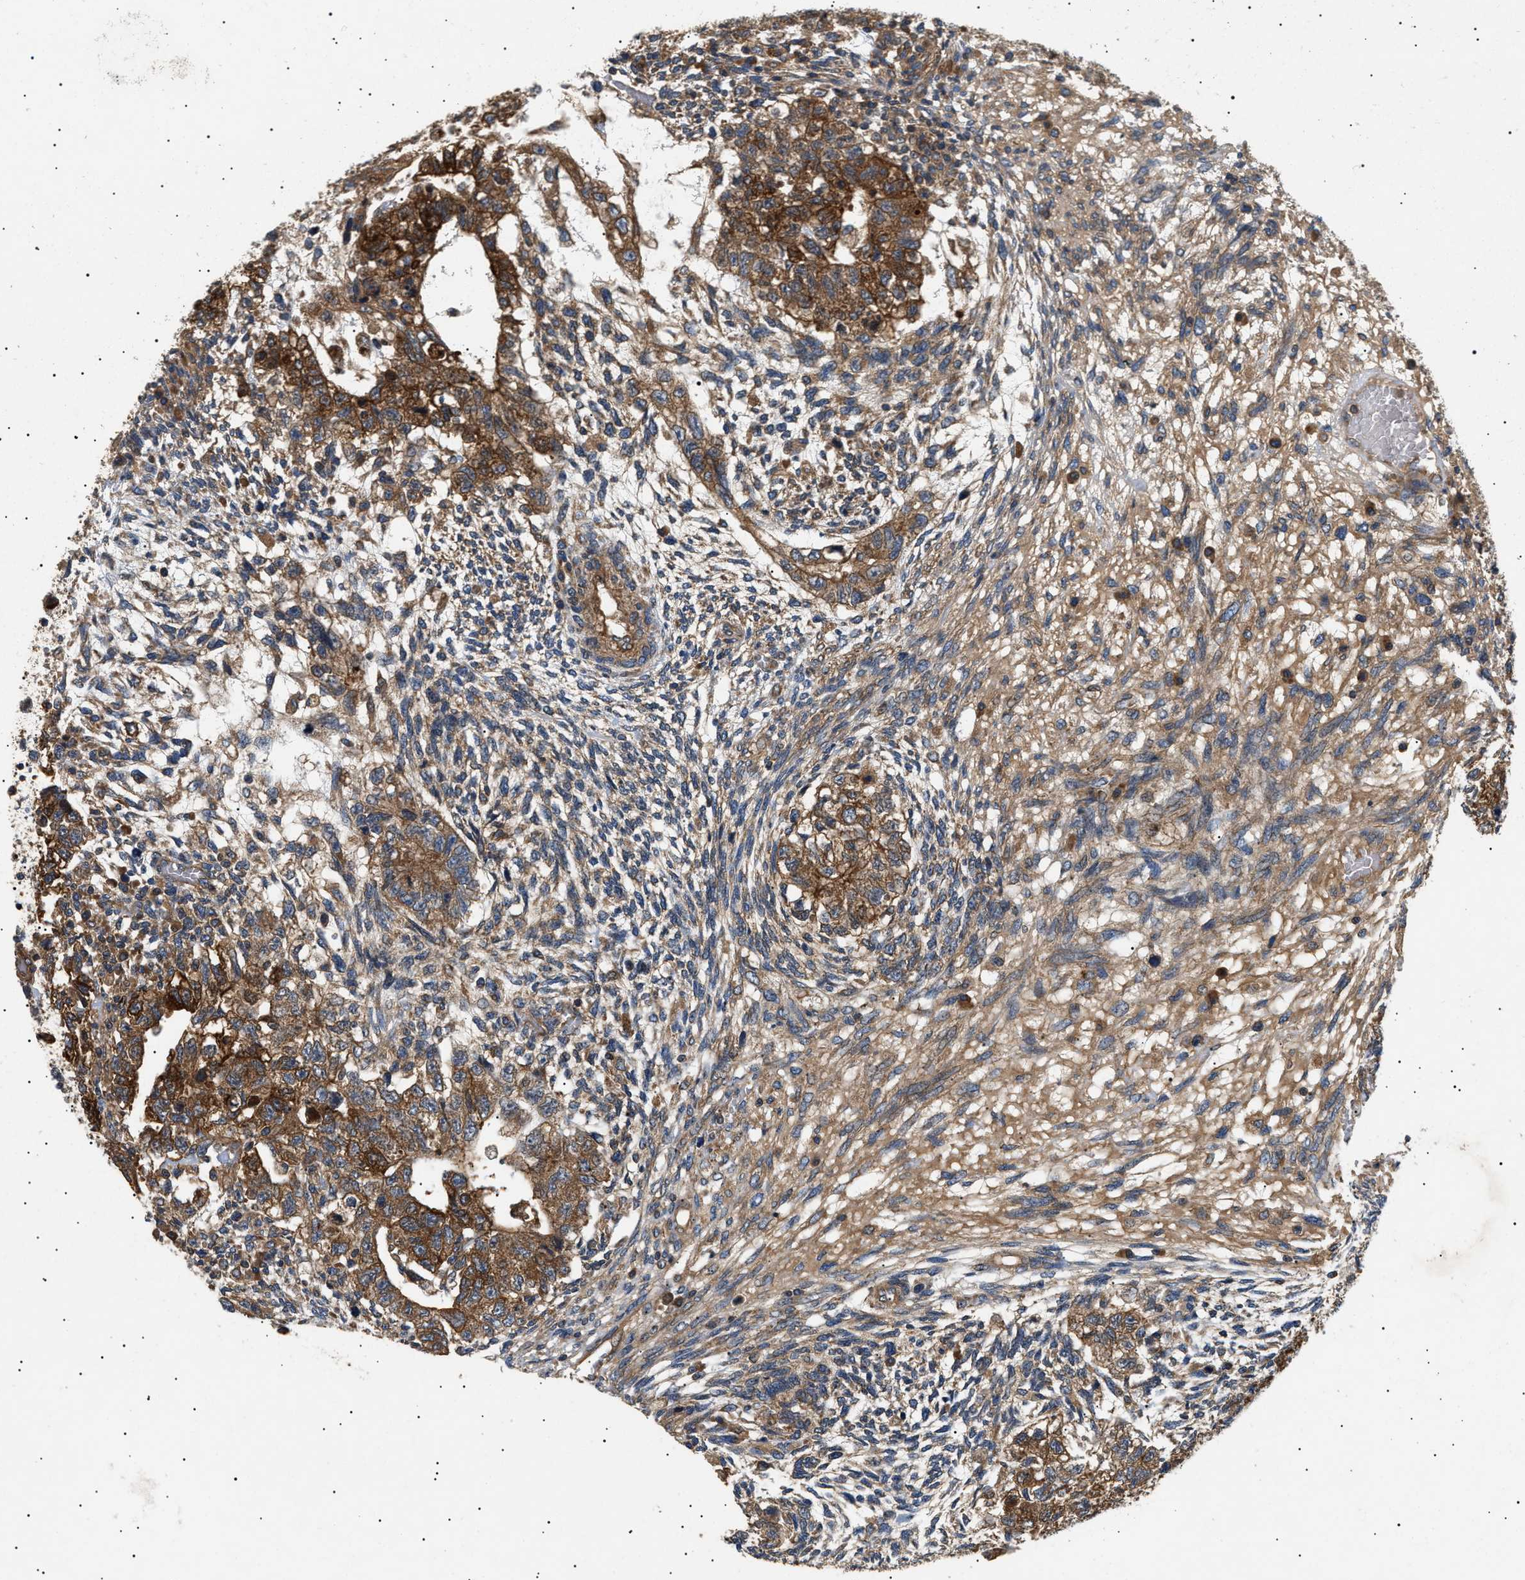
{"staining": {"intensity": "strong", "quantity": ">75%", "location": "cytoplasmic/membranous"}, "tissue": "testis cancer", "cell_type": "Tumor cells", "image_type": "cancer", "snomed": [{"axis": "morphology", "description": "Normal tissue, NOS"}, {"axis": "morphology", "description": "Carcinoma, Embryonal, NOS"}, {"axis": "topography", "description": "Testis"}], "caption": "This photomicrograph reveals immunohistochemistry staining of human testis cancer, with high strong cytoplasmic/membranous positivity in about >75% of tumor cells.", "gene": "PPM1B", "patient": {"sex": "male", "age": 36}}